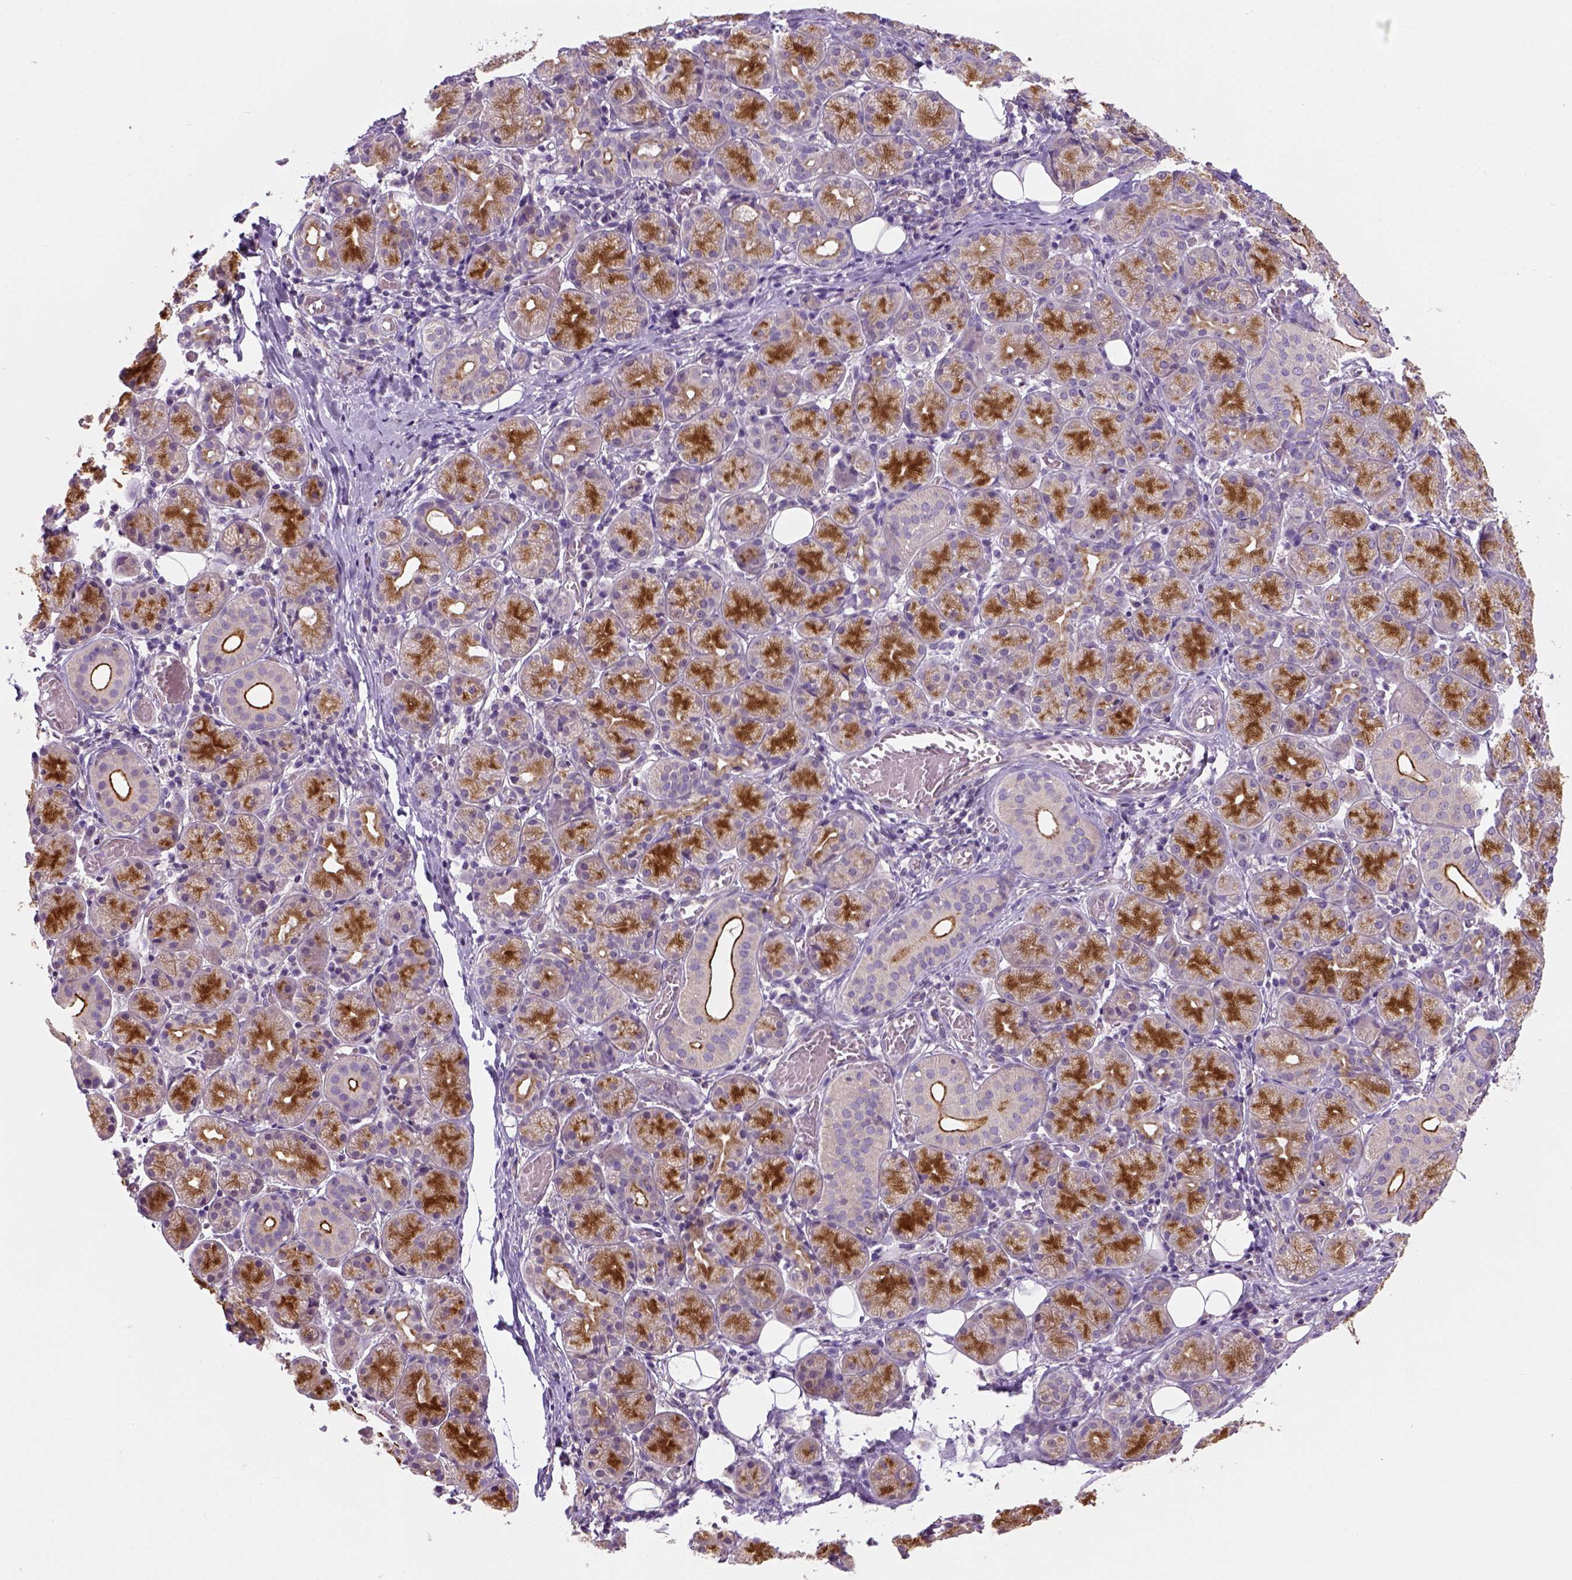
{"staining": {"intensity": "strong", "quantity": "25%-75%", "location": "cytoplasmic/membranous"}, "tissue": "salivary gland", "cell_type": "Glandular cells", "image_type": "normal", "snomed": [{"axis": "morphology", "description": "Normal tissue, NOS"}, {"axis": "topography", "description": "Salivary gland"}, {"axis": "topography", "description": "Peripheral nerve tissue"}], "caption": "The immunohistochemical stain shows strong cytoplasmic/membranous staining in glandular cells of normal salivary gland.", "gene": "CRACR2A", "patient": {"sex": "female", "age": 24}}